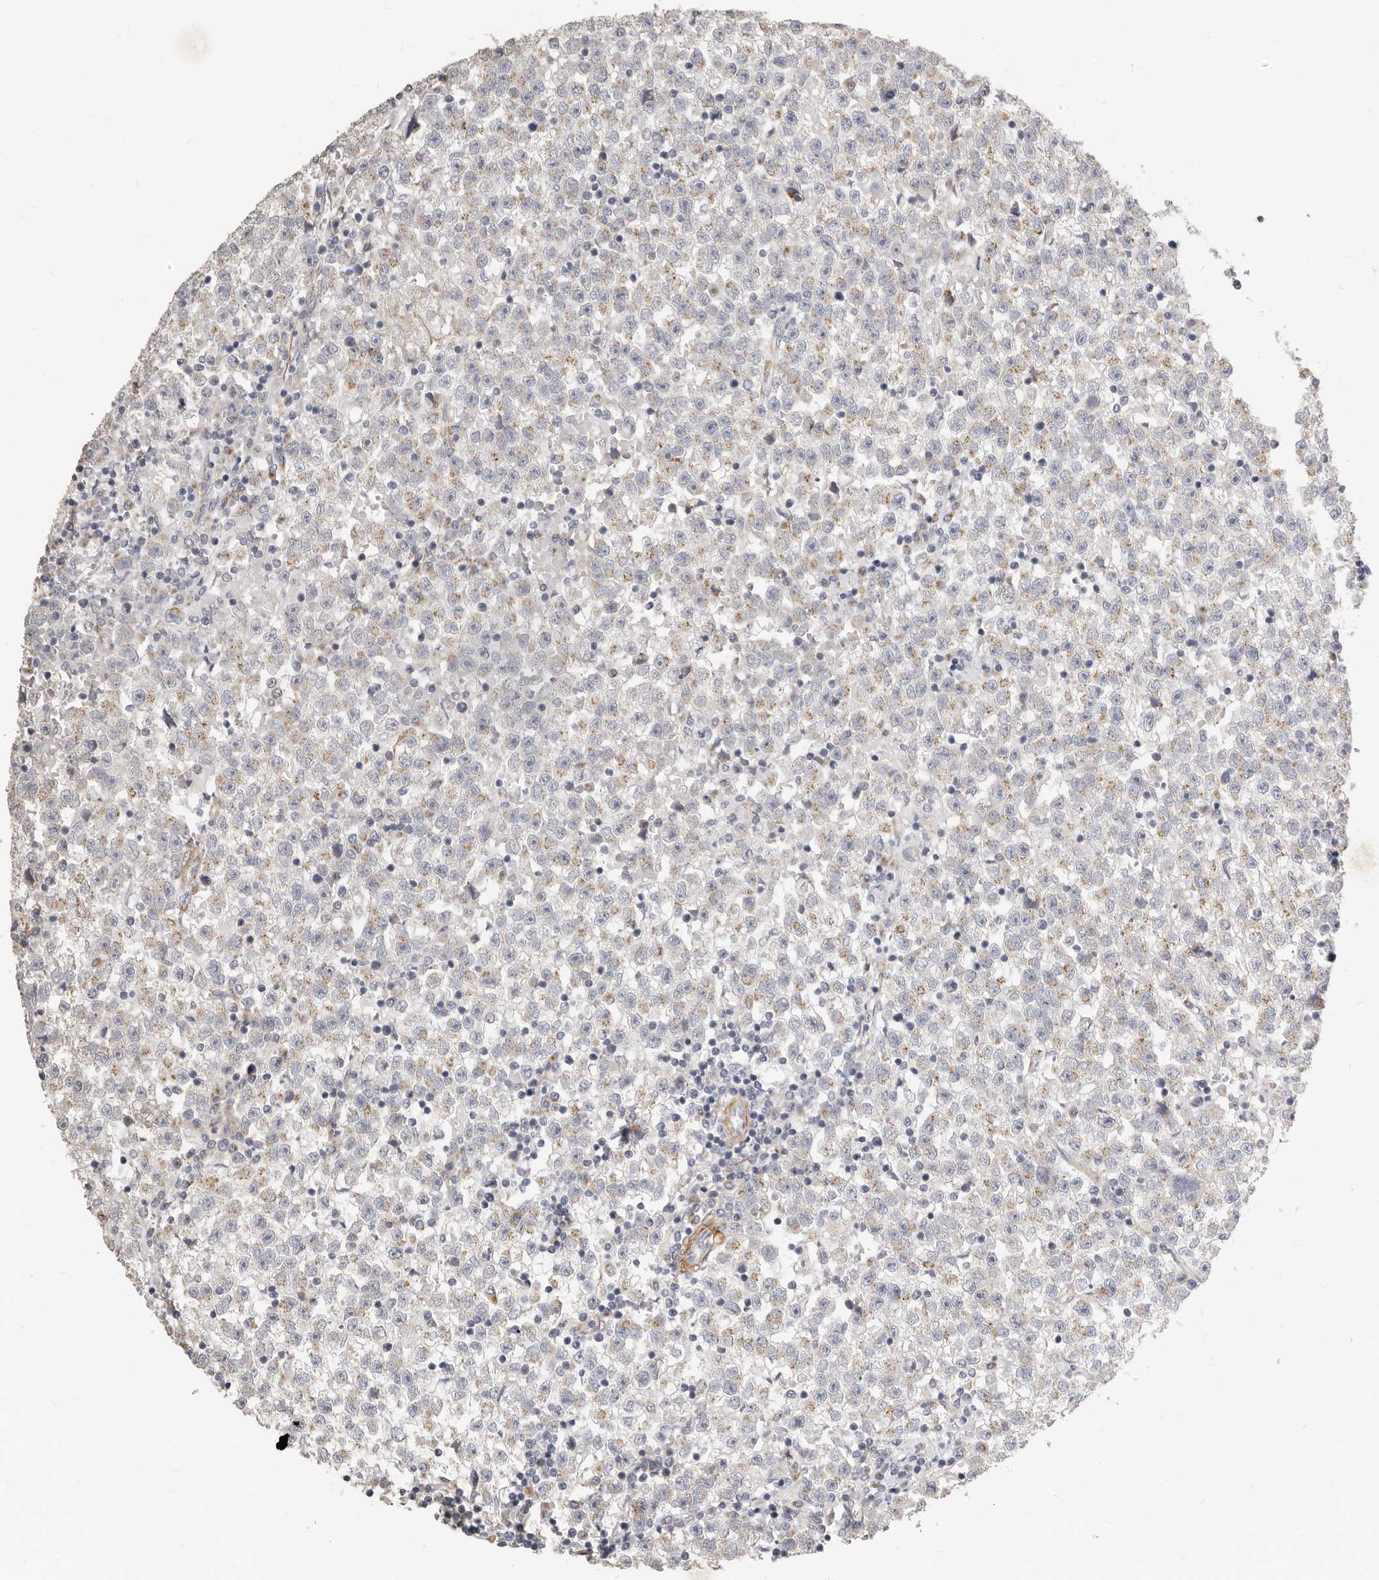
{"staining": {"intensity": "weak", "quantity": "<25%", "location": "cytoplasmic/membranous"}, "tissue": "testis cancer", "cell_type": "Tumor cells", "image_type": "cancer", "snomed": [{"axis": "morphology", "description": "Seminoma, NOS"}, {"axis": "topography", "description": "Testis"}], "caption": "The micrograph reveals no staining of tumor cells in testis cancer.", "gene": "RABAC1", "patient": {"sex": "male", "age": 22}}